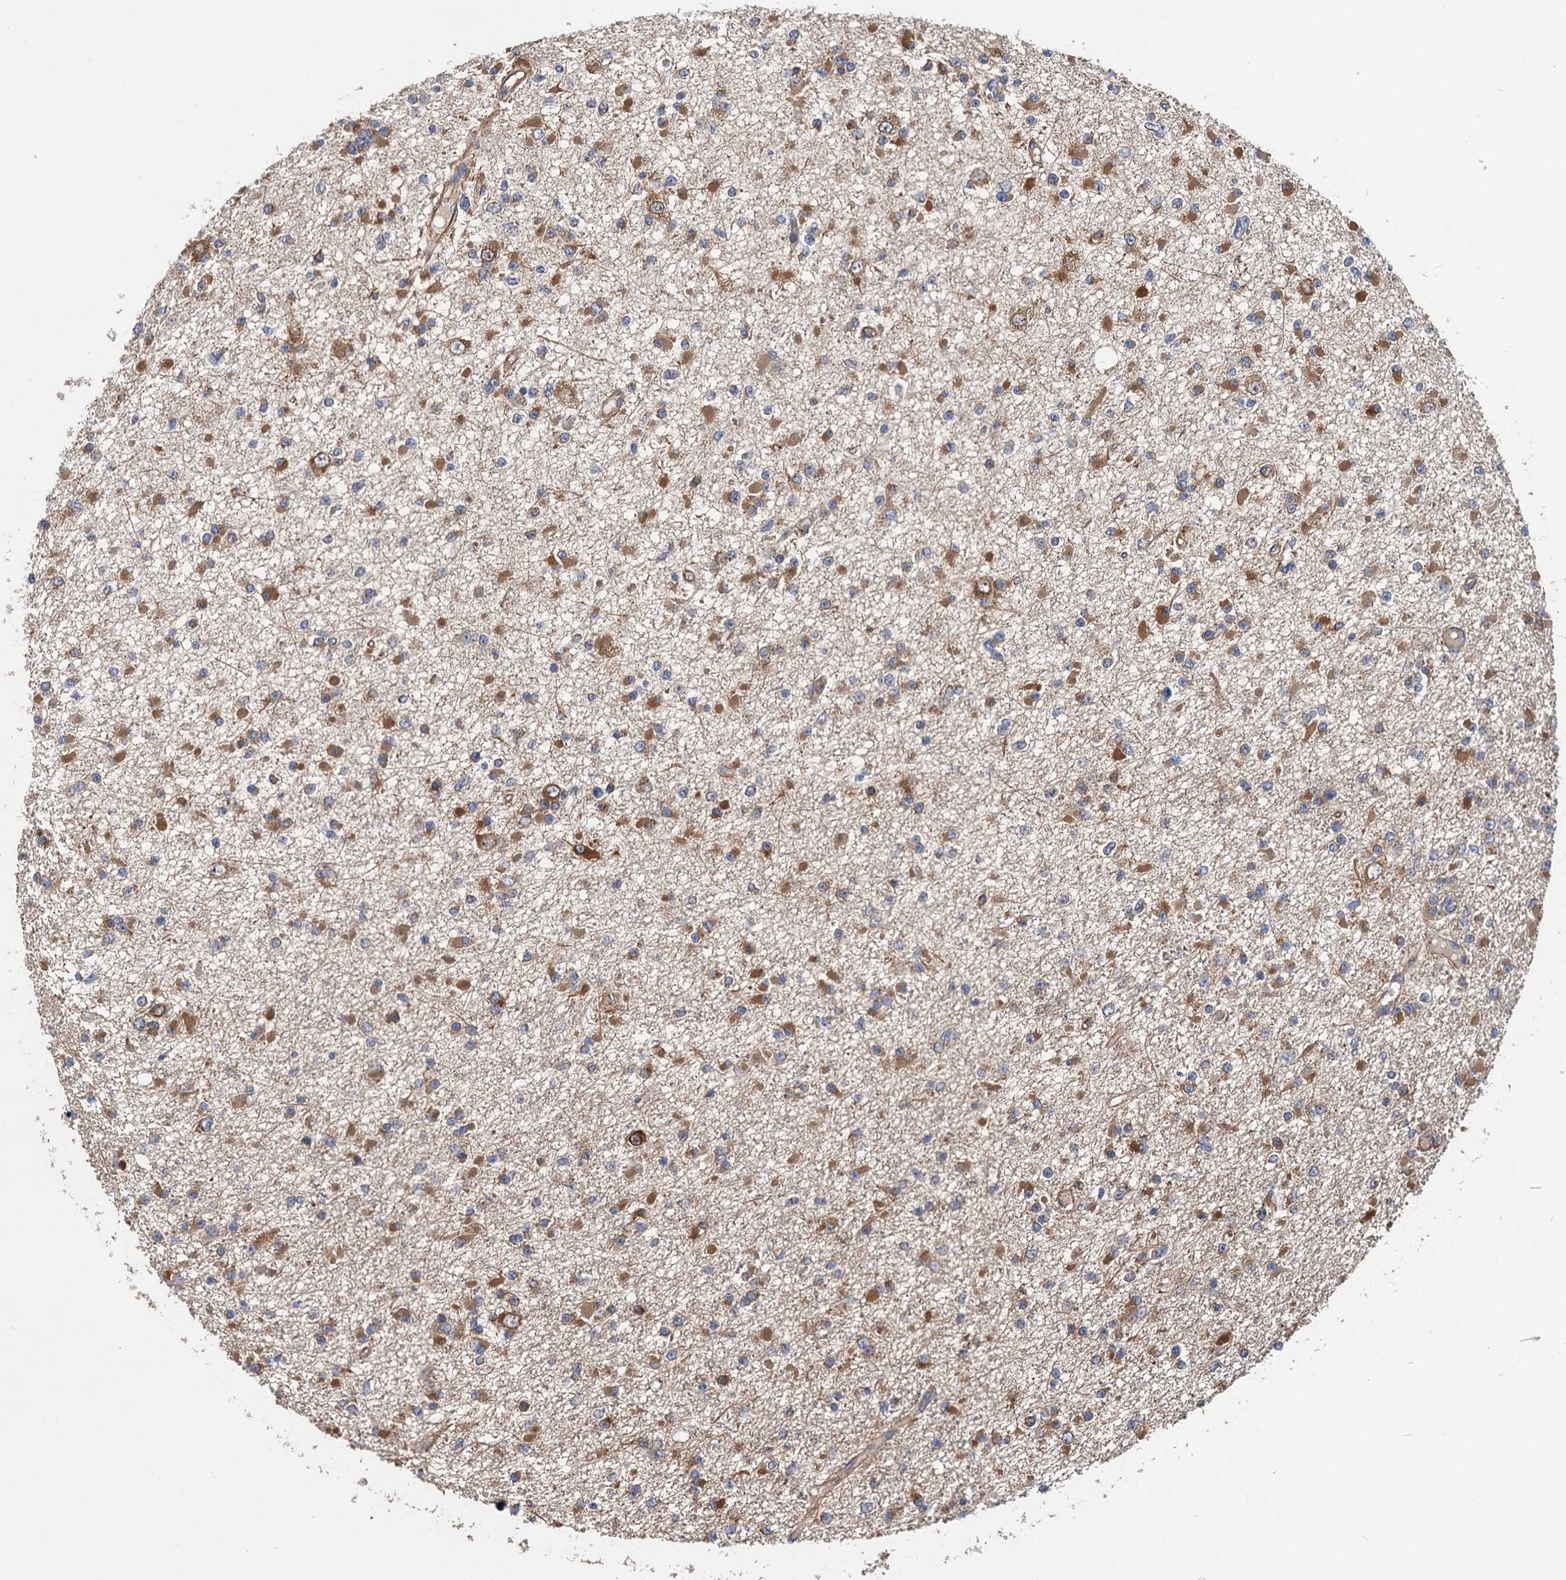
{"staining": {"intensity": "moderate", "quantity": "25%-75%", "location": "cytoplasmic/membranous"}, "tissue": "glioma", "cell_type": "Tumor cells", "image_type": "cancer", "snomed": [{"axis": "morphology", "description": "Glioma, malignant, Low grade"}, {"axis": "topography", "description": "Brain"}], "caption": "Immunohistochemical staining of human malignant glioma (low-grade) shows moderate cytoplasmic/membranous protein expression in approximately 25%-75% of tumor cells. The protein of interest is stained brown, and the nuclei are stained in blue (DAB IHC with brightfield microscopy, high magnification).", "gene": "PJA2", "patient": {"sex": "female", "age": 22}}